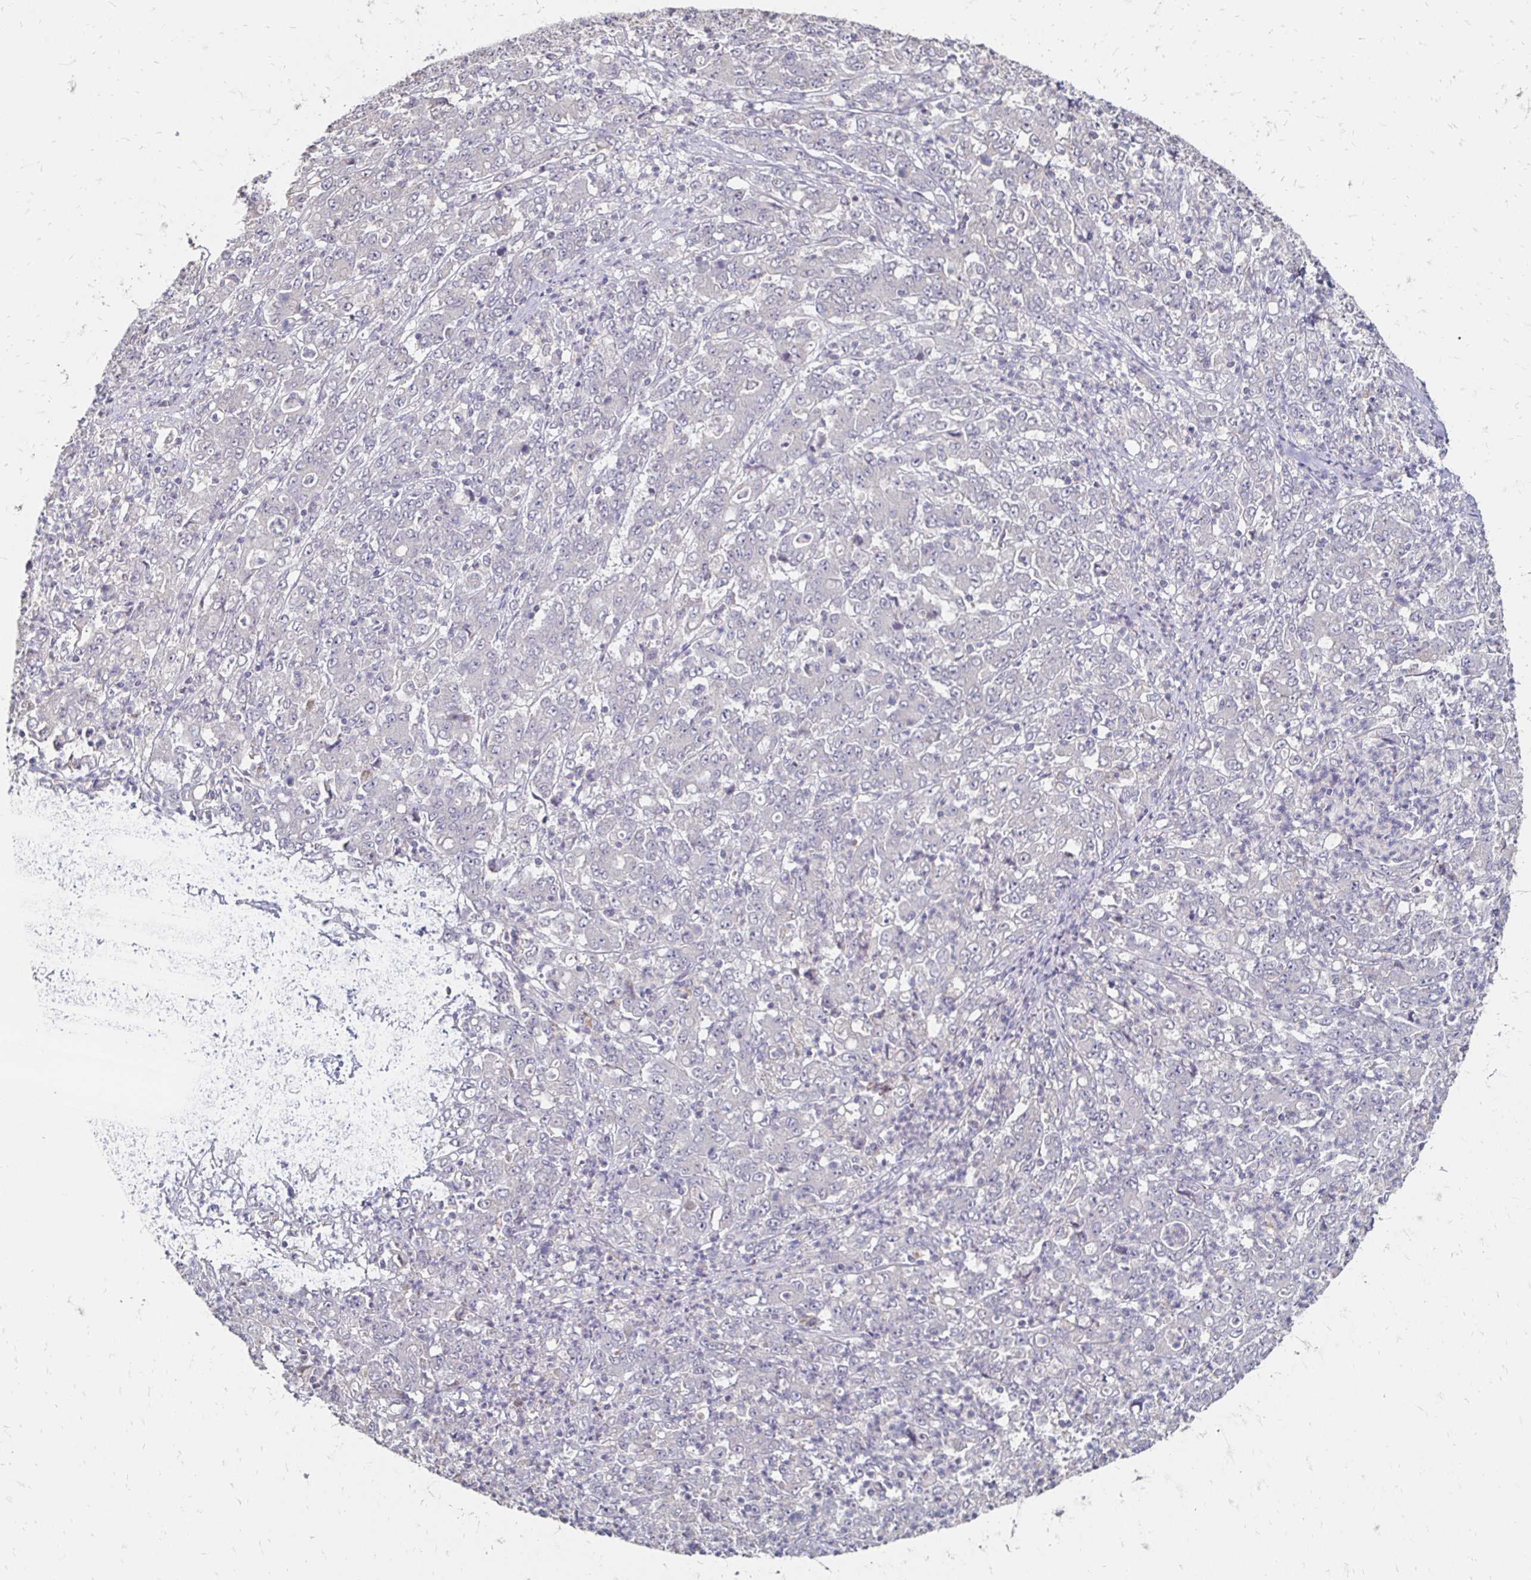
{"staining": {"intensity": "negative", "quantity": "none", "location": "none"}, "tissue": "stomach cancer", "cell_type": "Tumor cells", "image_type": "cancer", "snomed": [{"axis": "morphology", "description": "Adenocarcinoma, NOS"}, {"axis": "topography", "description": "Stomach, lower"}], "caption": "Adenocarcinoma (stomach) was stained to show a protein in brown. There is no significant expression in tumor cells. (Stains: DAB (3,3'-diaminobenzidine) IHC with hematoxylin counter stain, Microscopy: brightfield microscopy at high magnification).", "gene": "ZNF727", "patient": {"sex": "female", "age": 71}}